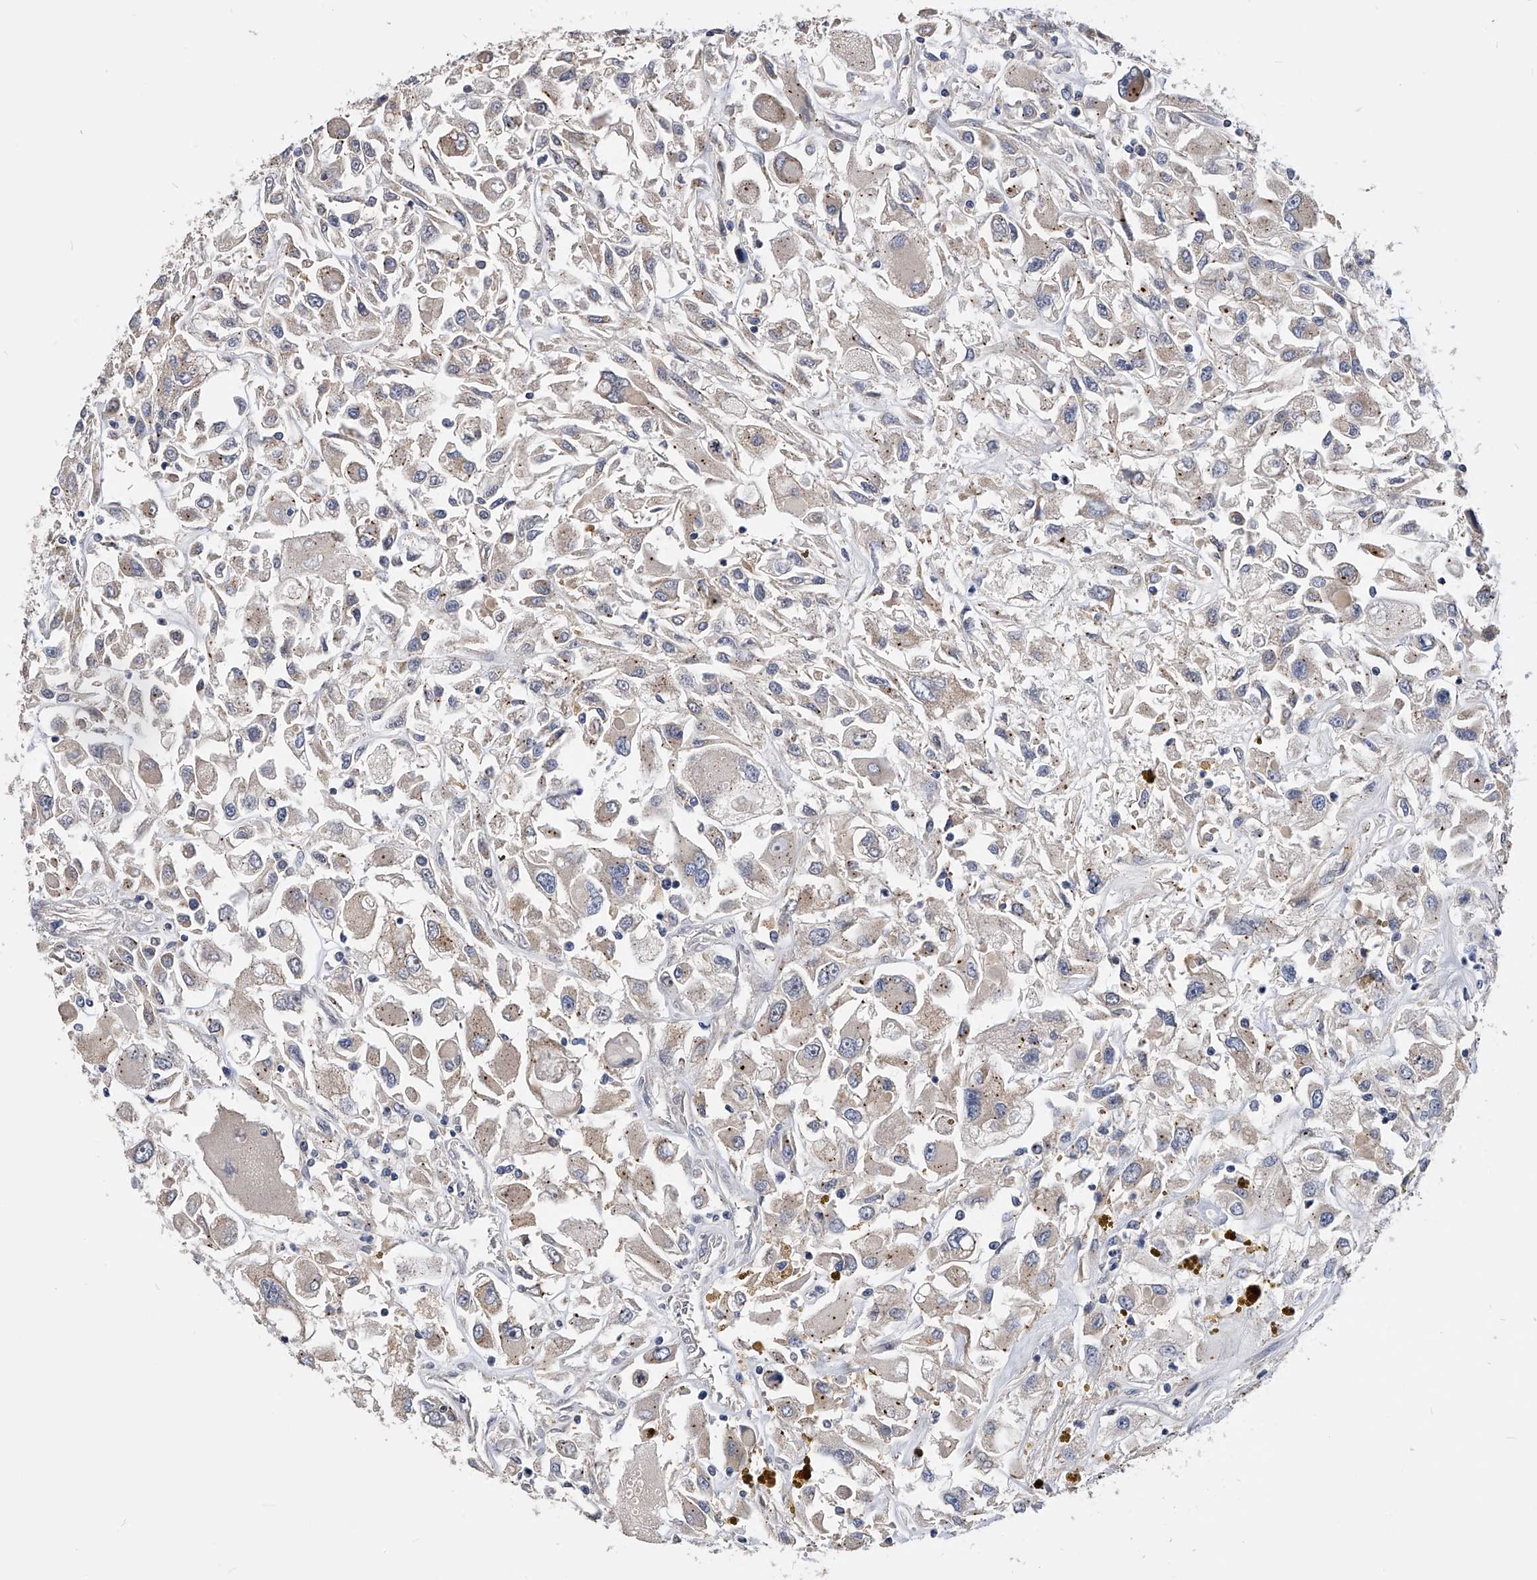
{"staining": {"intensity": "negative", "quantity": "none", "location": "none"}, "tissue": "renal cancer", "cell_type": "Tumor cells", "image_type": "cancer", "snomed": [{"axis": "morphology", "description": "Adenocarcinoma, NOS"}, {"axis": "topography", "description": "Kidney"}], "caption": "Photomicrograph shows no protein positivity in tumor cells of renal adenocarcinoma tissue.", "gene": "ARL4C", "patient": {"sex": "female", "age": 52}}